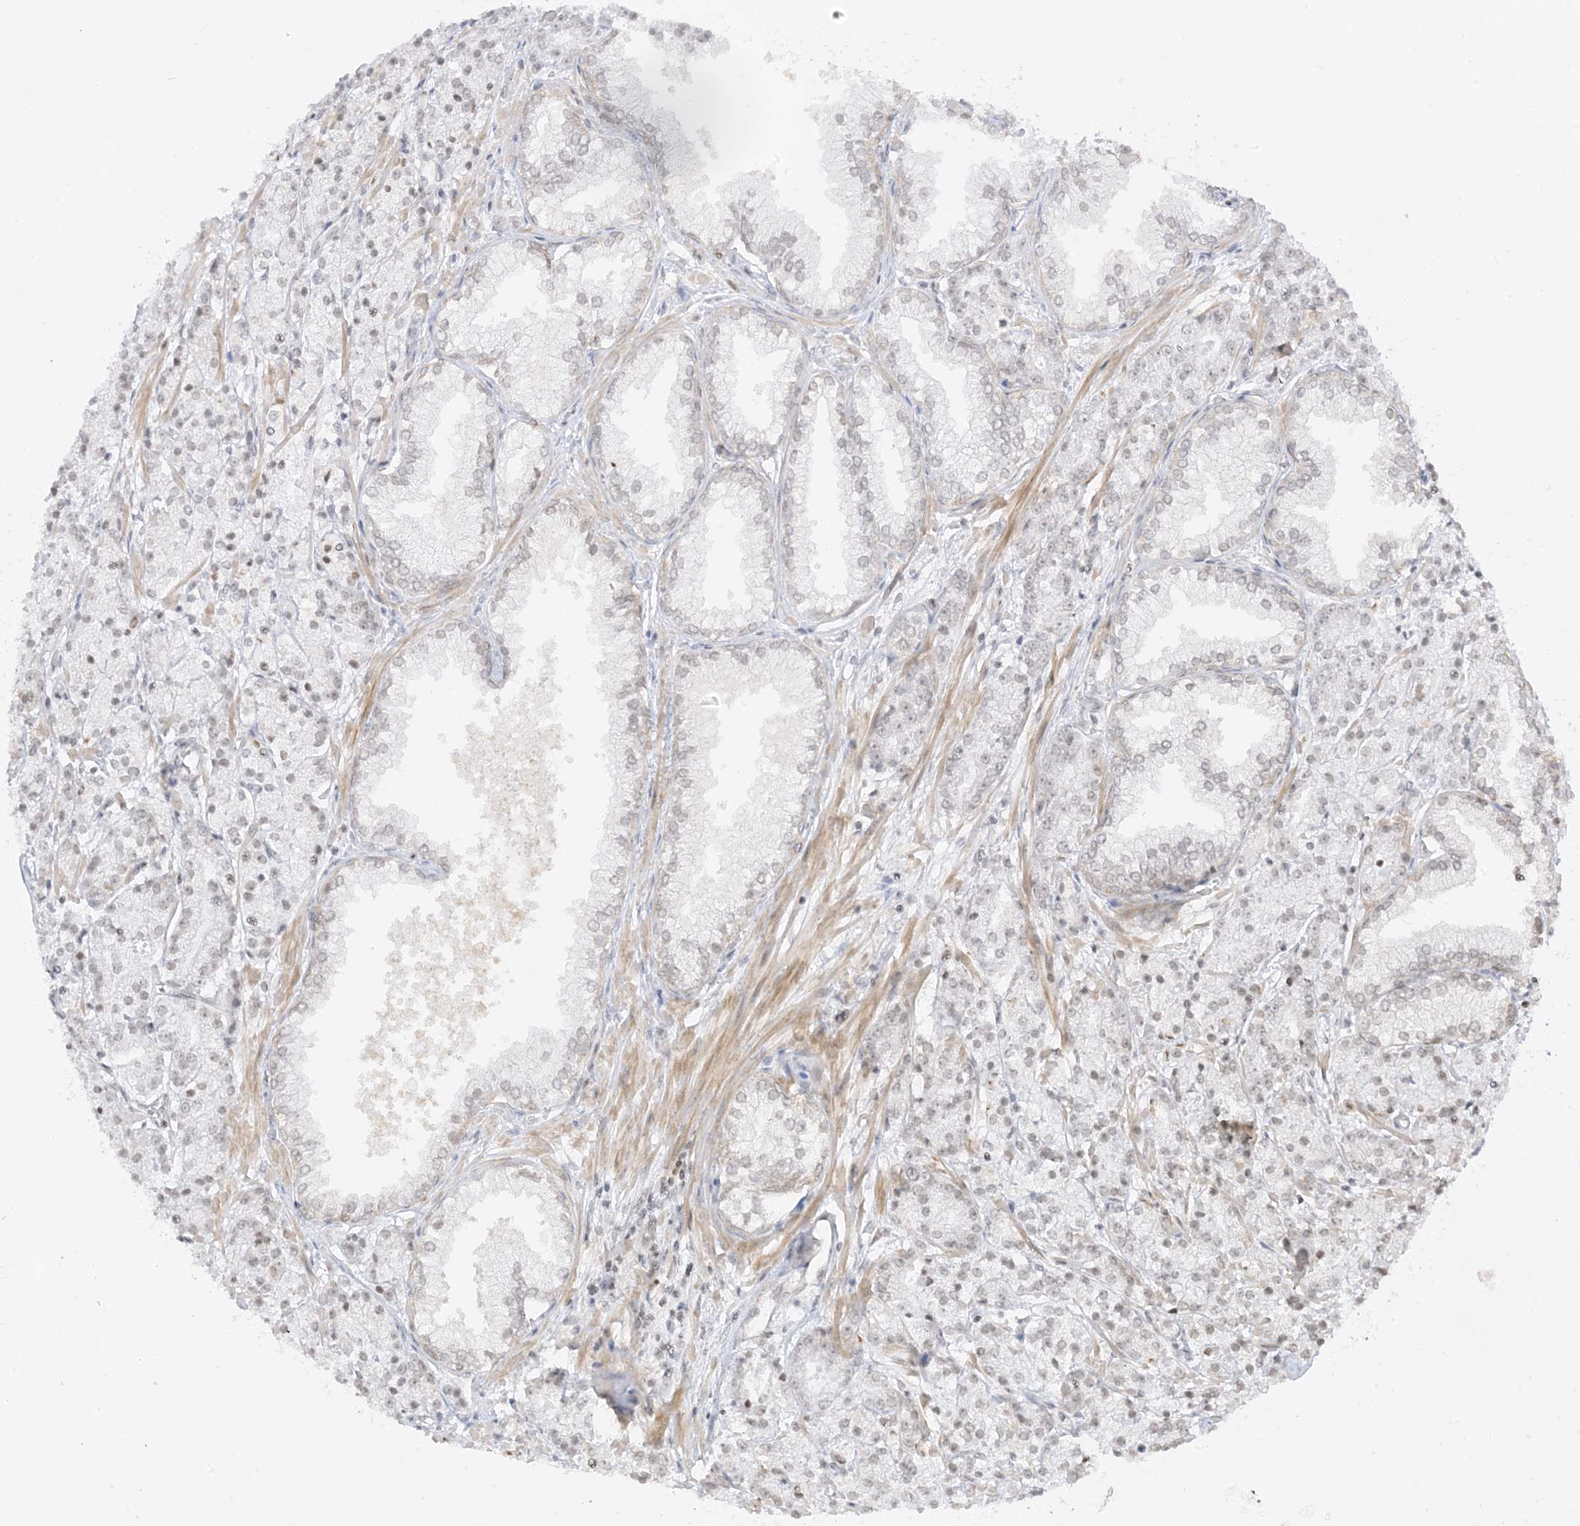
{"staining": {"intensity": "negative", "quantity": "none", "location": "none"}, "tissue": "prostate cancer", "cell_type": "Tumor cells", "image_type": "cancer", "snomed": [{"axis": "morphology", "description": "Adenocarcinoma, High grade"}, {"axis": "topography", "description": "Prostate"}], "caption": "Immunohistochemistry photomicrograph of human adenocarcinoma (high-grade) (prostate) stained for a protein (brown), which displays no staining in tumor cells. (DAB (3,3'-diaminobenzidine) IHC visualized using brightfield microscopy, high magnification).", "gene": "METAP1D", "patient": {"sex": "male", "age": 69}}